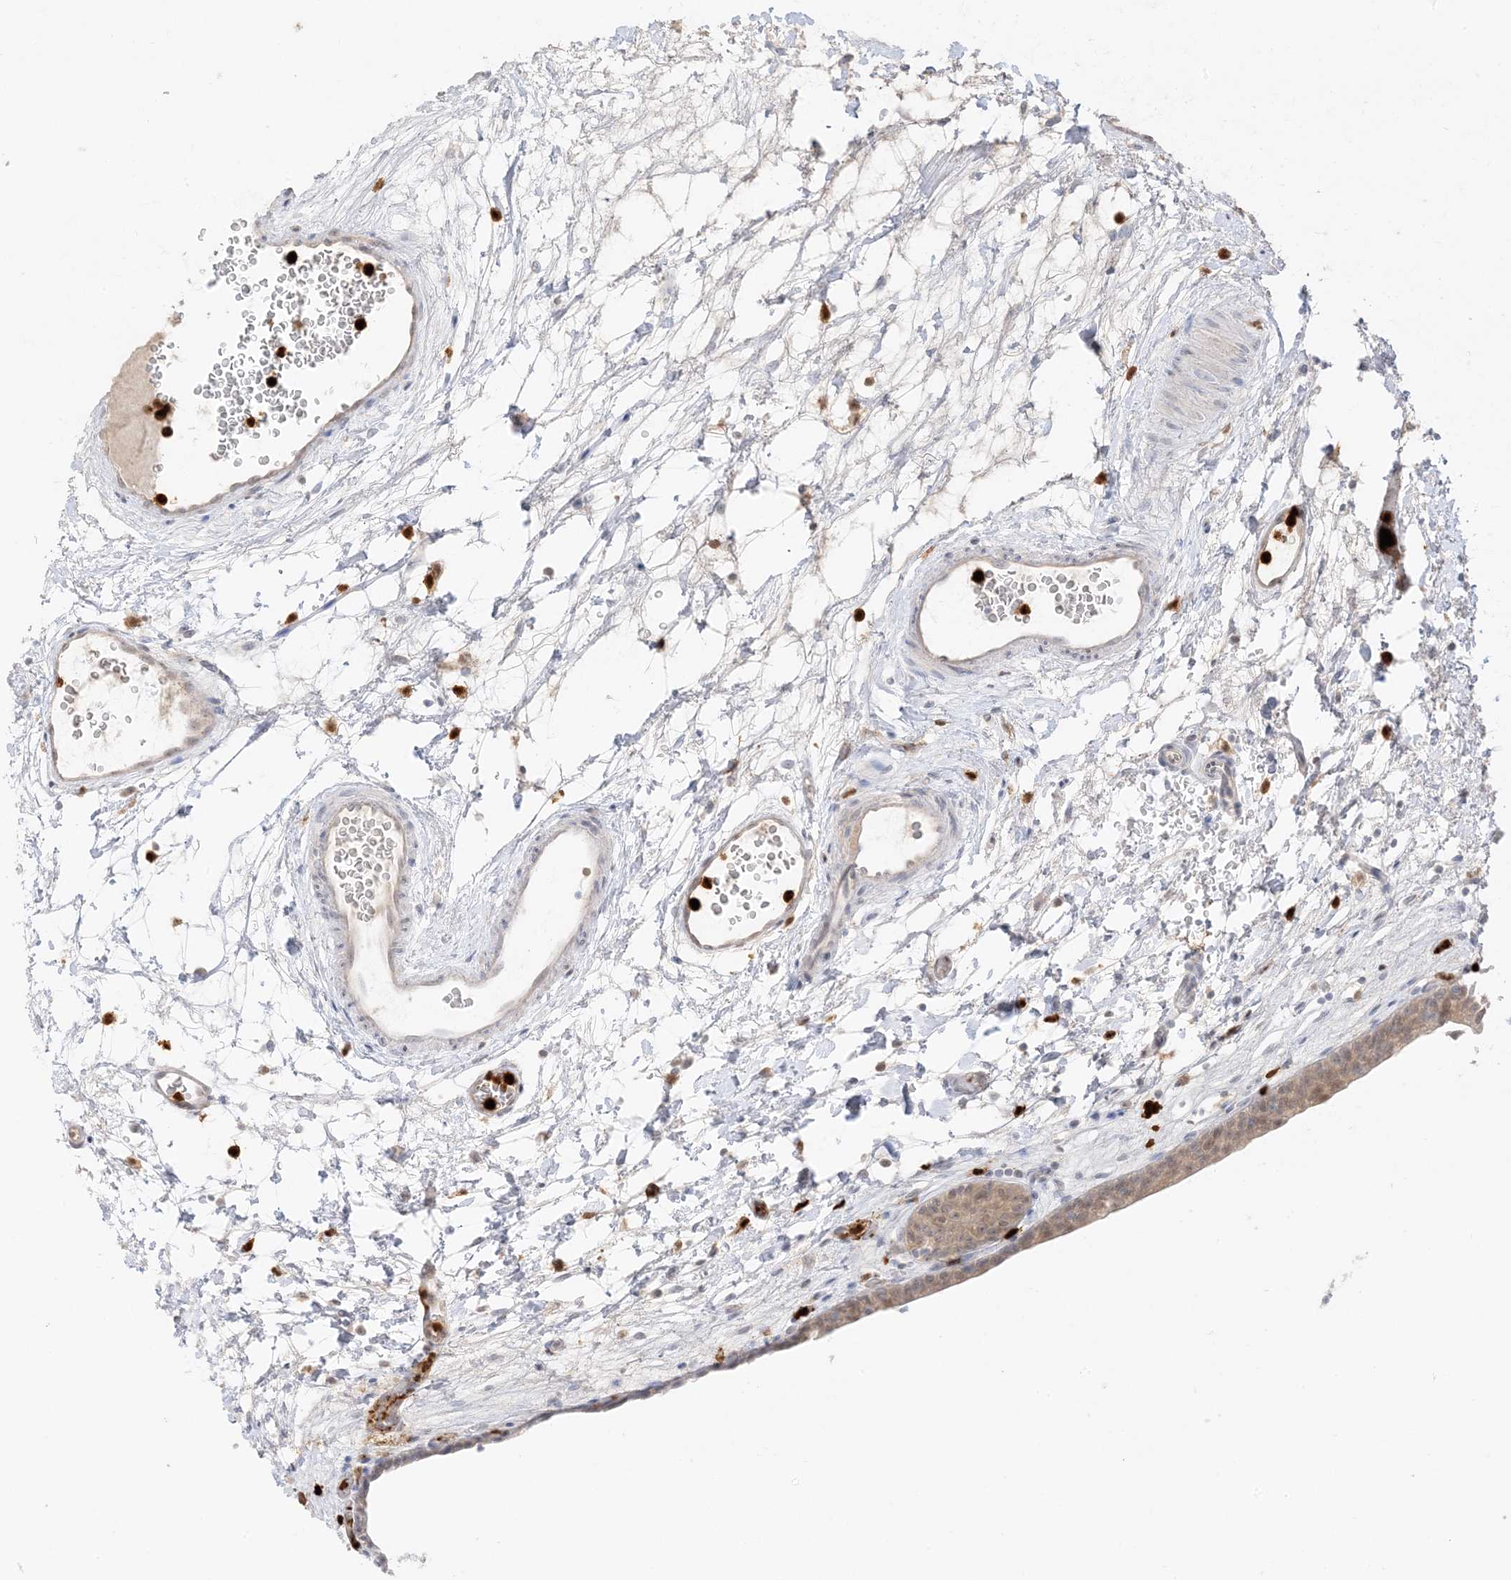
{"staining": {"intensity": "moderate", "quantity": ">75%", "location": "cytoplasmic/membranous,nuclear"}, "tissue": "urinary bladder", "cell_type": "Urothelial cells", "image_type": "normal", "snomed": [{"axis": "morphology", "description": "Normal tissue, NOS"}, {"axis": "topography", "description": "Urinary bladder"}], "caption": "An immunohistochemistry (IHC) micrograph of unremarkable tissue is shown. Protein staining in brown highlights moderate cytoplasmic/membranous,nuclear positivity in urinary bladder within urothelial cells.", "gene": "GCA", "patient": {"sex": "male", "age": 83}}